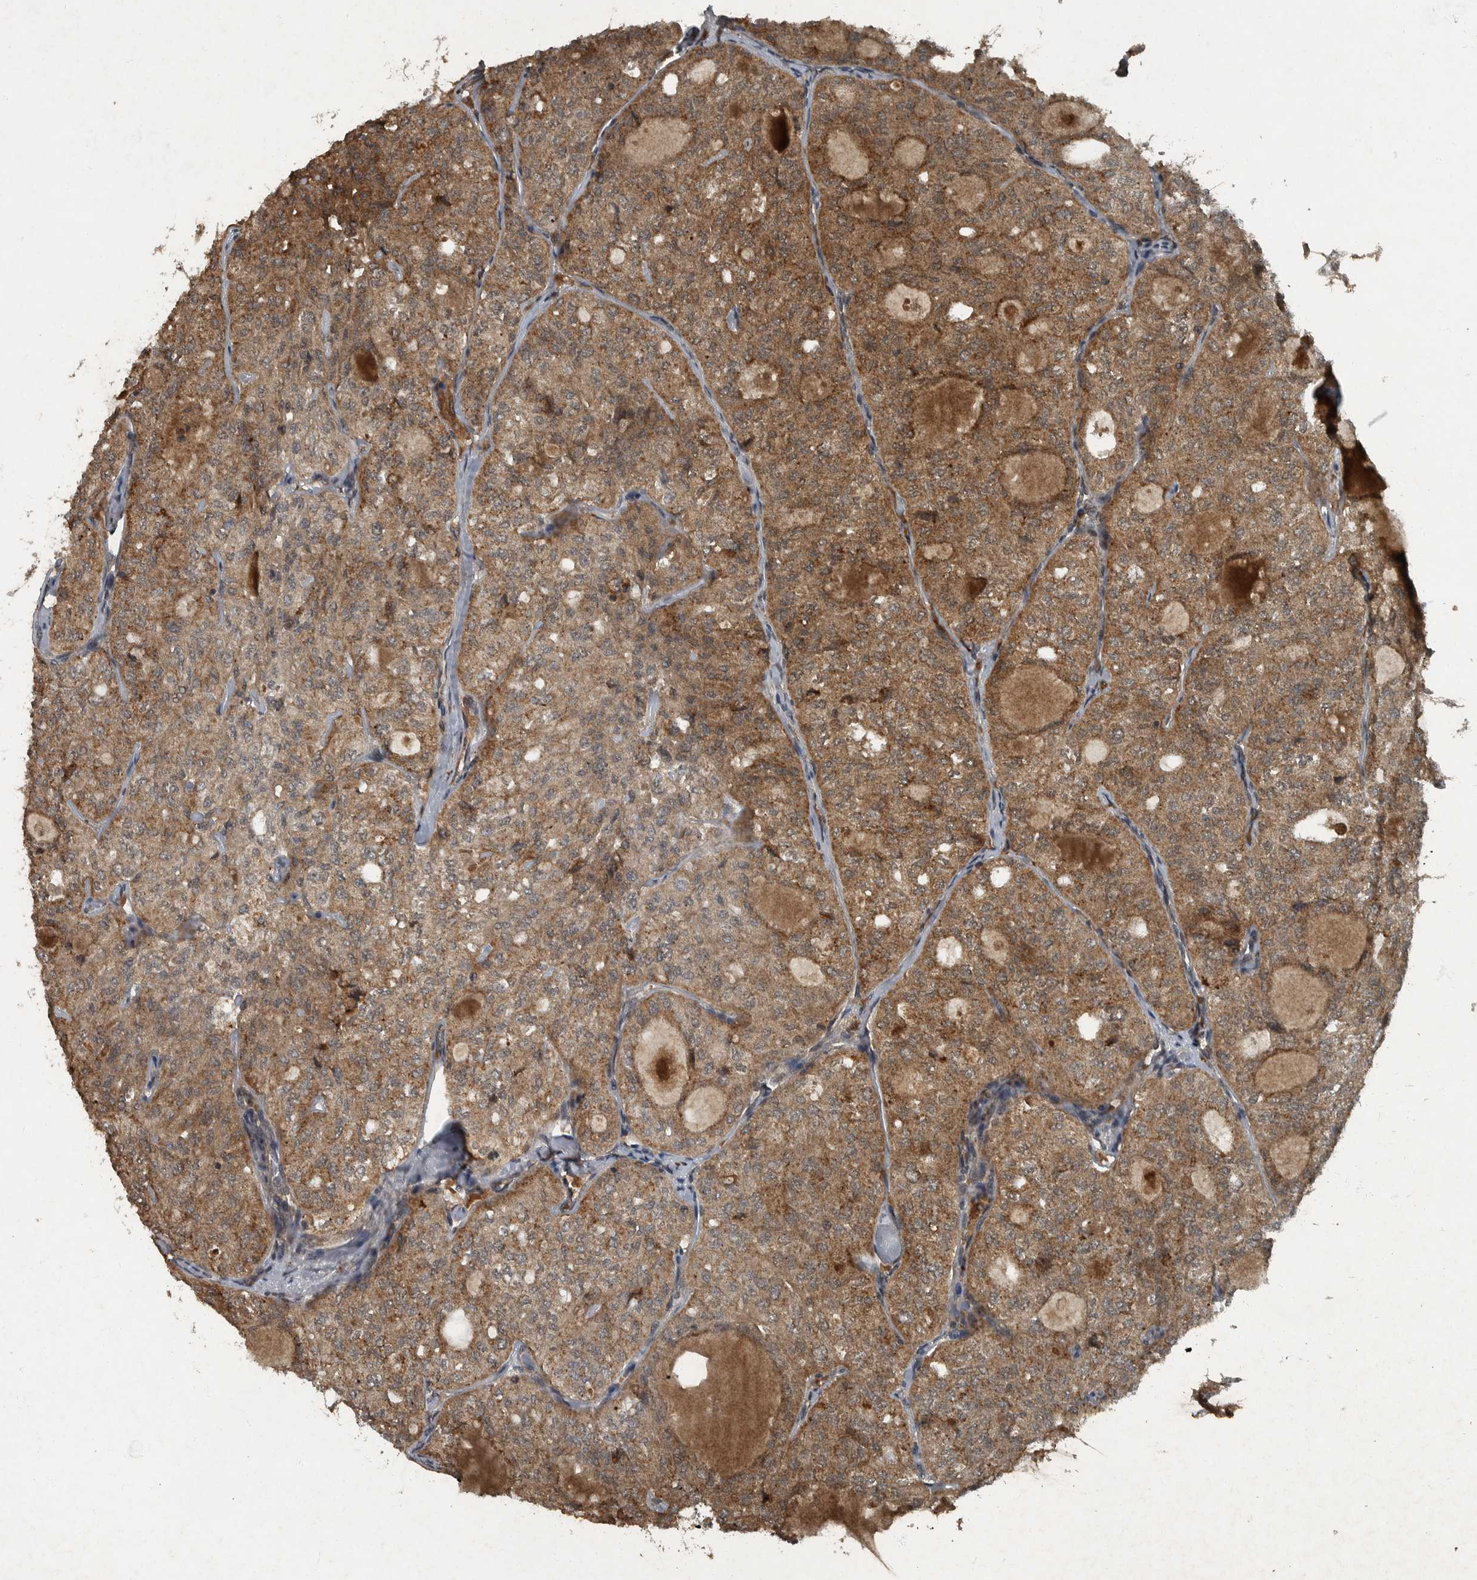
{"staining": {"intensity": "moderate", "quantity": ">75%", "location": "cytoplasmic/membranous"}, "tissue": "thyroid cancer", "cell_type": "Tumor cells", "image_type": "cancer", "snomed": [{"axis": "morphology", "description": "Follicular adenoma carcinoma, NOS"}, {"axis": "topography", "description": "Thyroid gland"}], "caption": "Protein expression by IHC demonstrates moderate cytoplasmic/membranous expression in about >75% of tumor cells in follicular adenoma carcinoma (thyroid). (IHC, brightfield microscopy, high magnification).", "gene": "FOXO1", "patient": {"sex": "male", "age": 75}}